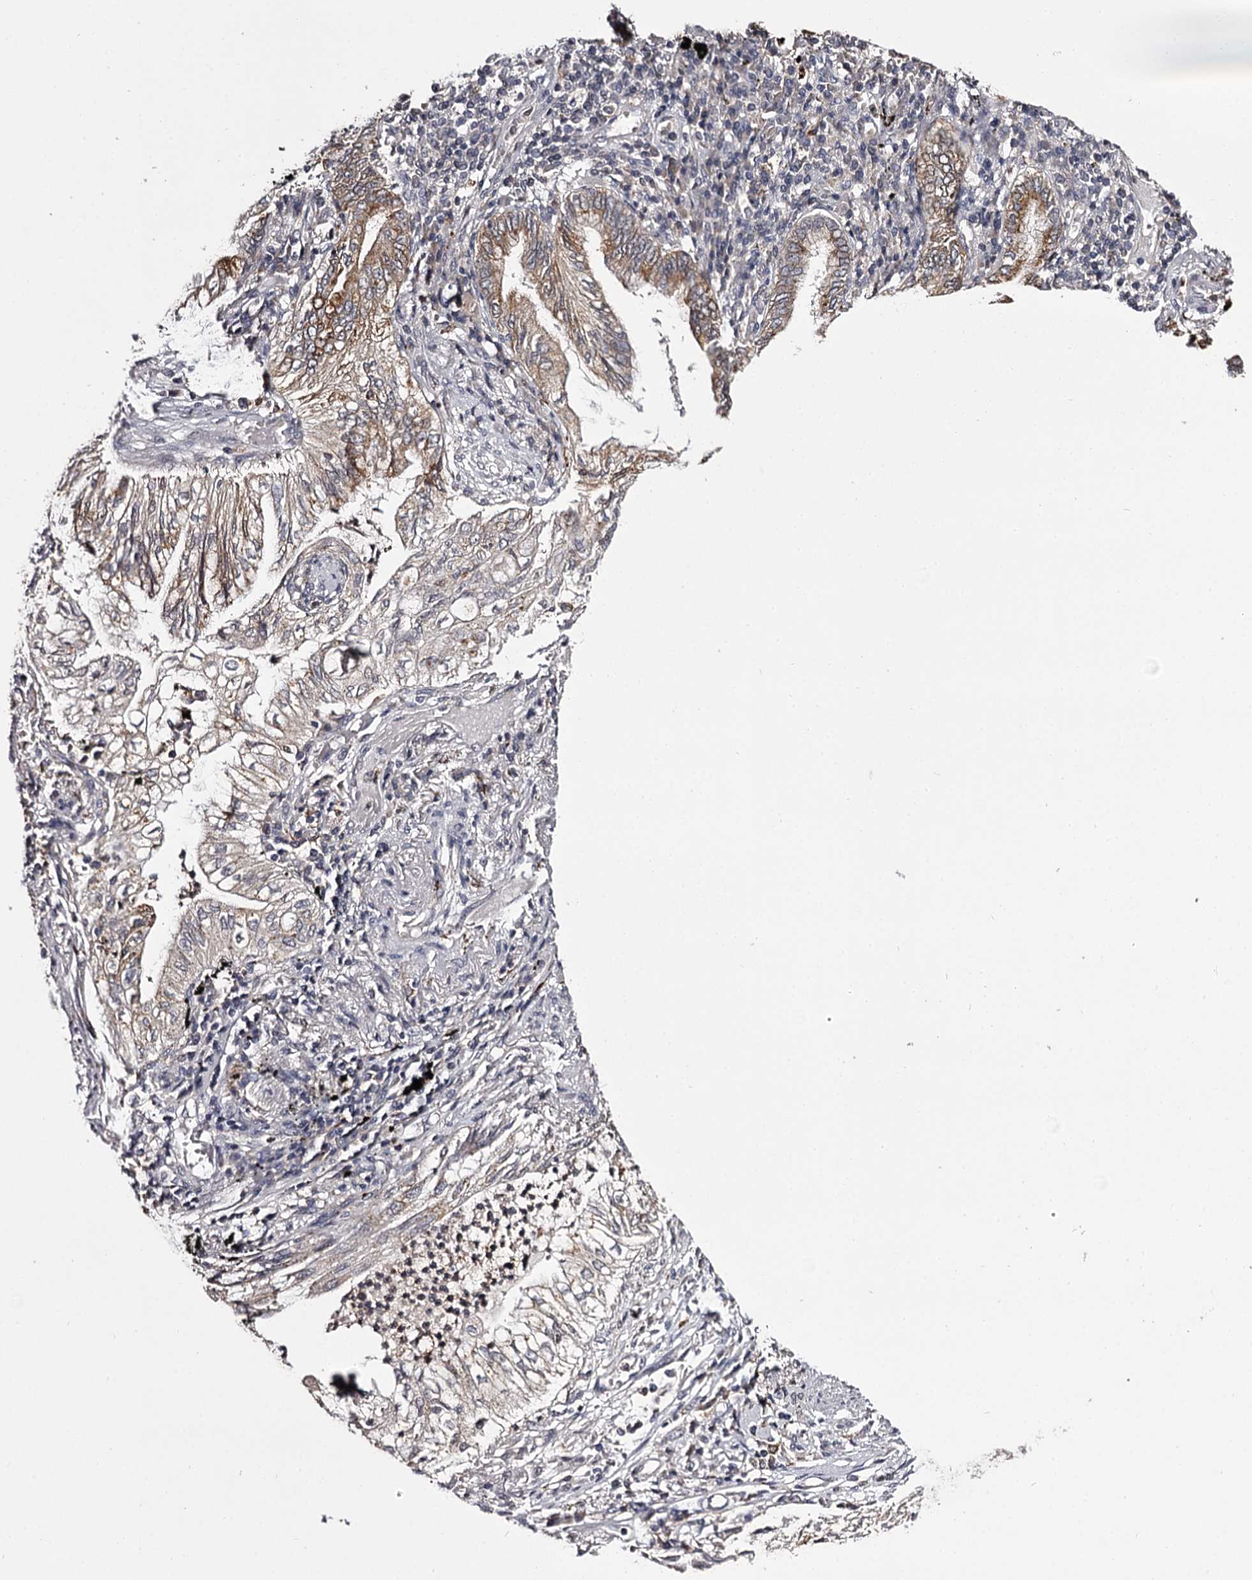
{"staining": {"intensity": "weak", "quantity": "25%-75%", "location": "cytoplasmic/membranous"}, "tissue": "lung cancer", "cell_type": "Tumor cells", "image_type": "cancer", "snomed": [{"axis": "morphology", "description": "Adenocarcinoma, NOS"}, {"axis": "topography", "description": "Lung"}], "caption": "Lung cancer (adenocarcinoma) stained for a protein (brown) exhibits weak cytoplasmic/membranous positive positivity in approximately 25%-75% of tumor cells.", "gene": "SLC32A1", "patient": {"sex": "female", "age": 70}}